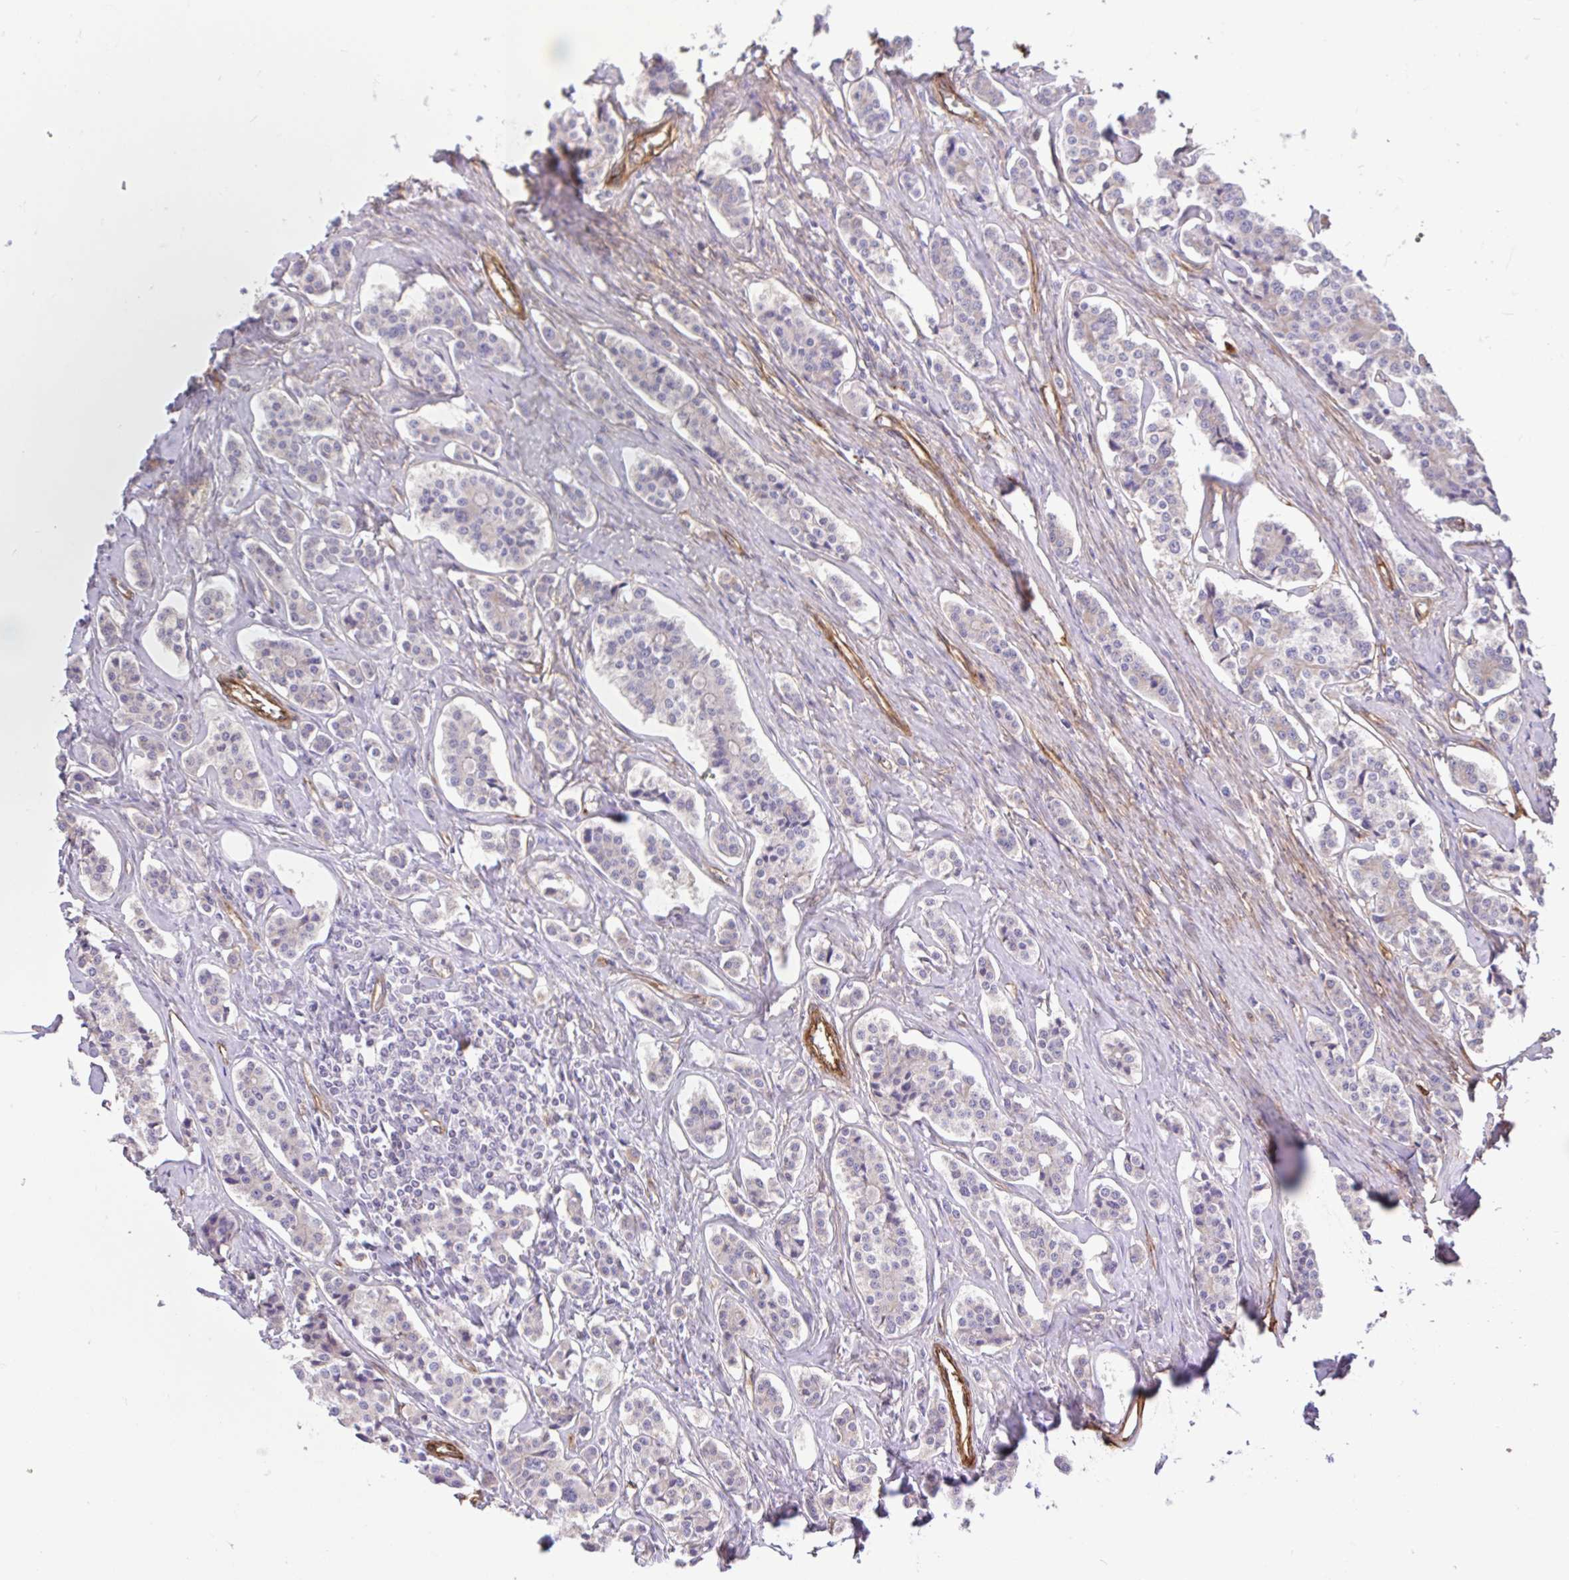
{"staining": {"intensity": "negative", "quantity": "none", "location": "none"}, "tissue": "carcinoid", "cell_type": "Tumor cells", "image_type": "cancer", "snomed": [{"axis": "morphology", "description": "Carcinoid, malignant, NOS"}, {"axis": "topography", "description": "Small intestine"}], "caption": "This is a histopathology image of immunohistochemistry (IHC) staining of carcinoid, which shows no positivity in tumor cells.", "gene": "PTPRK", "patient": {"sex": "male", "age": 63}}